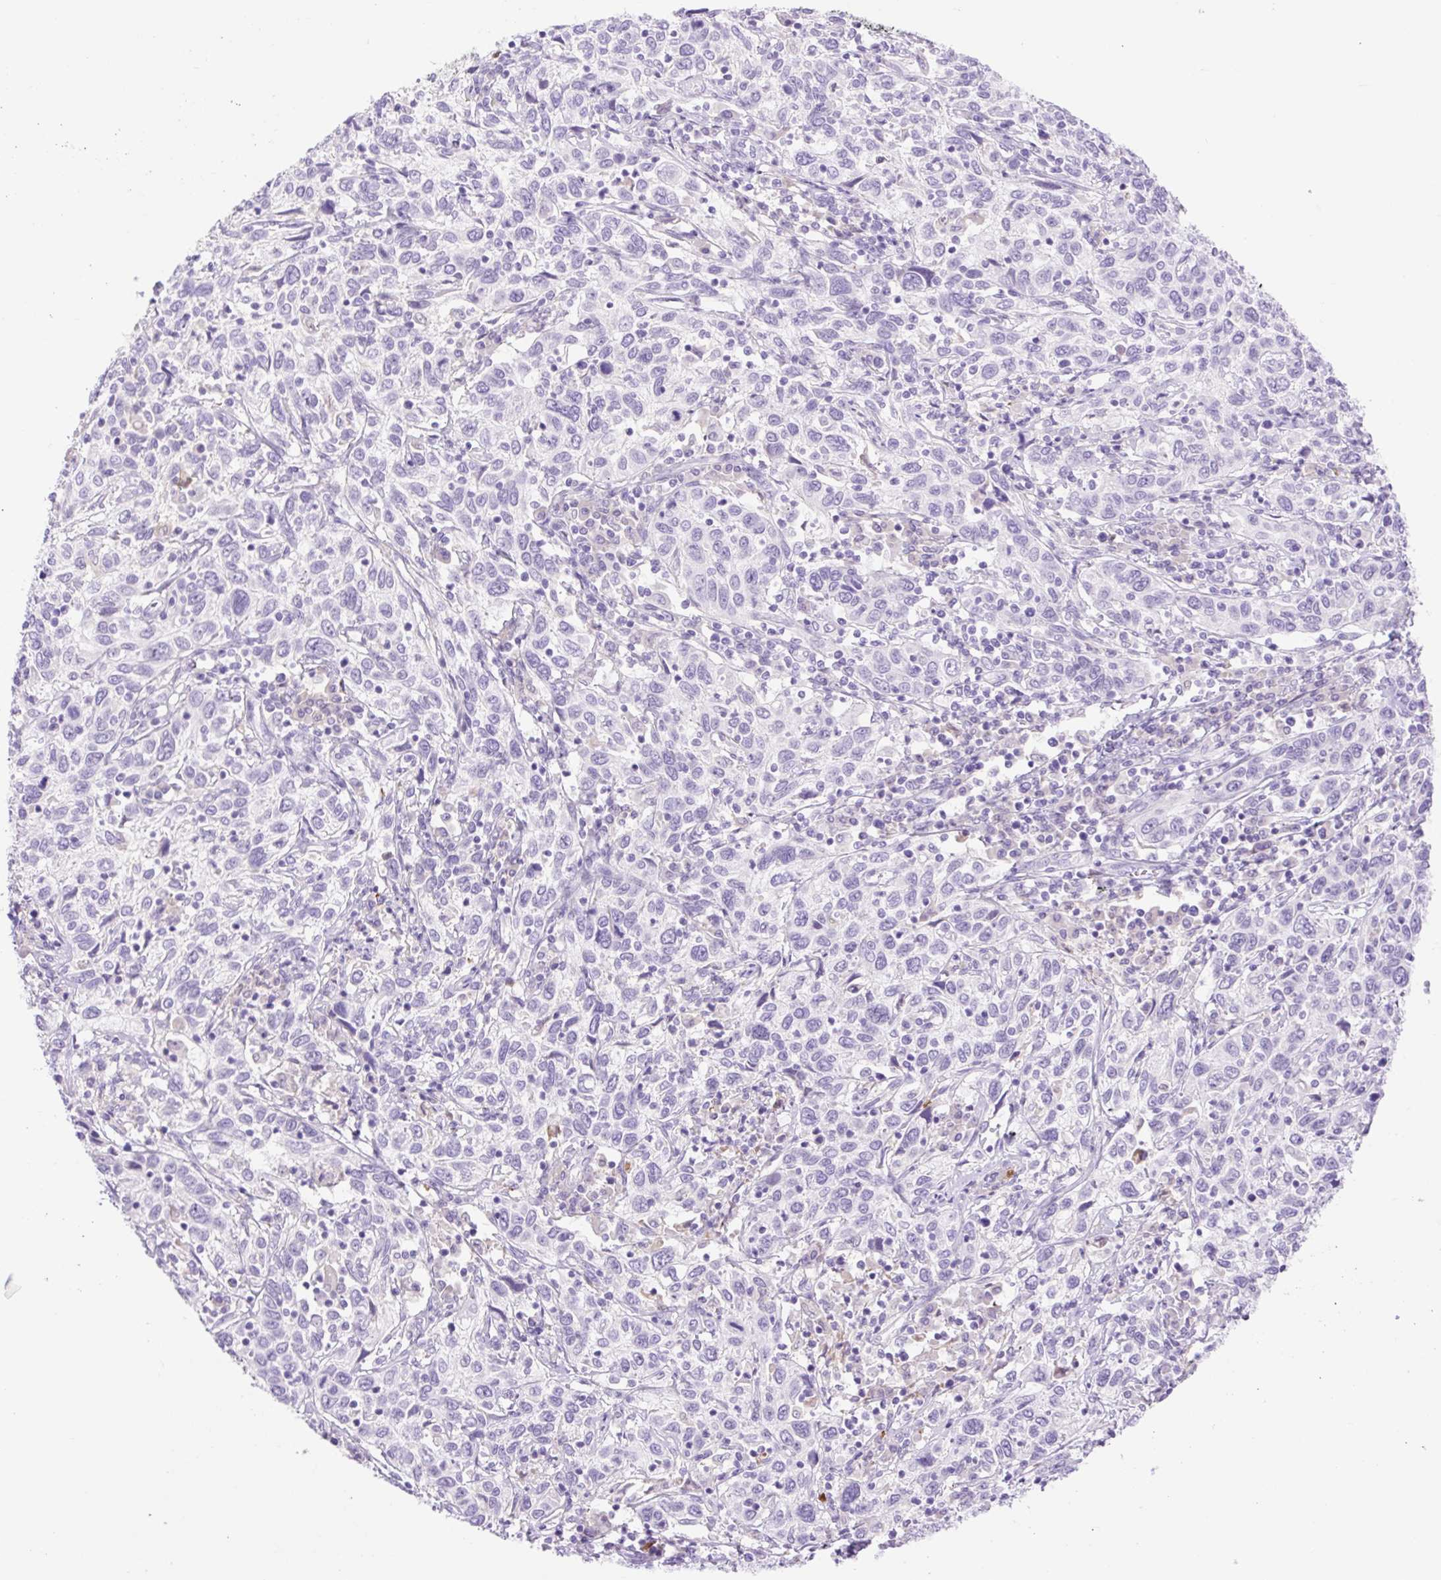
{"staining": {"intensity": "negative", "quantity": "none", "location": "none"}, "tissue": "cervical cancer", "cell_type": "Tumor cells", "image_type": "cancer", "snomed": [{"axis": "morphology", "description": "Squamous cell carcinoma, NOS"}, {"axis": "topography", "description": "Cervix"}], "caption": "This is an immunohistochemistry photomicrograph of cervical cancer (squamous cell carcinoma). There is no expression in tumor cells.", "gene": "SLC25A40", "patient": {"sex": "female", "age": 46}}